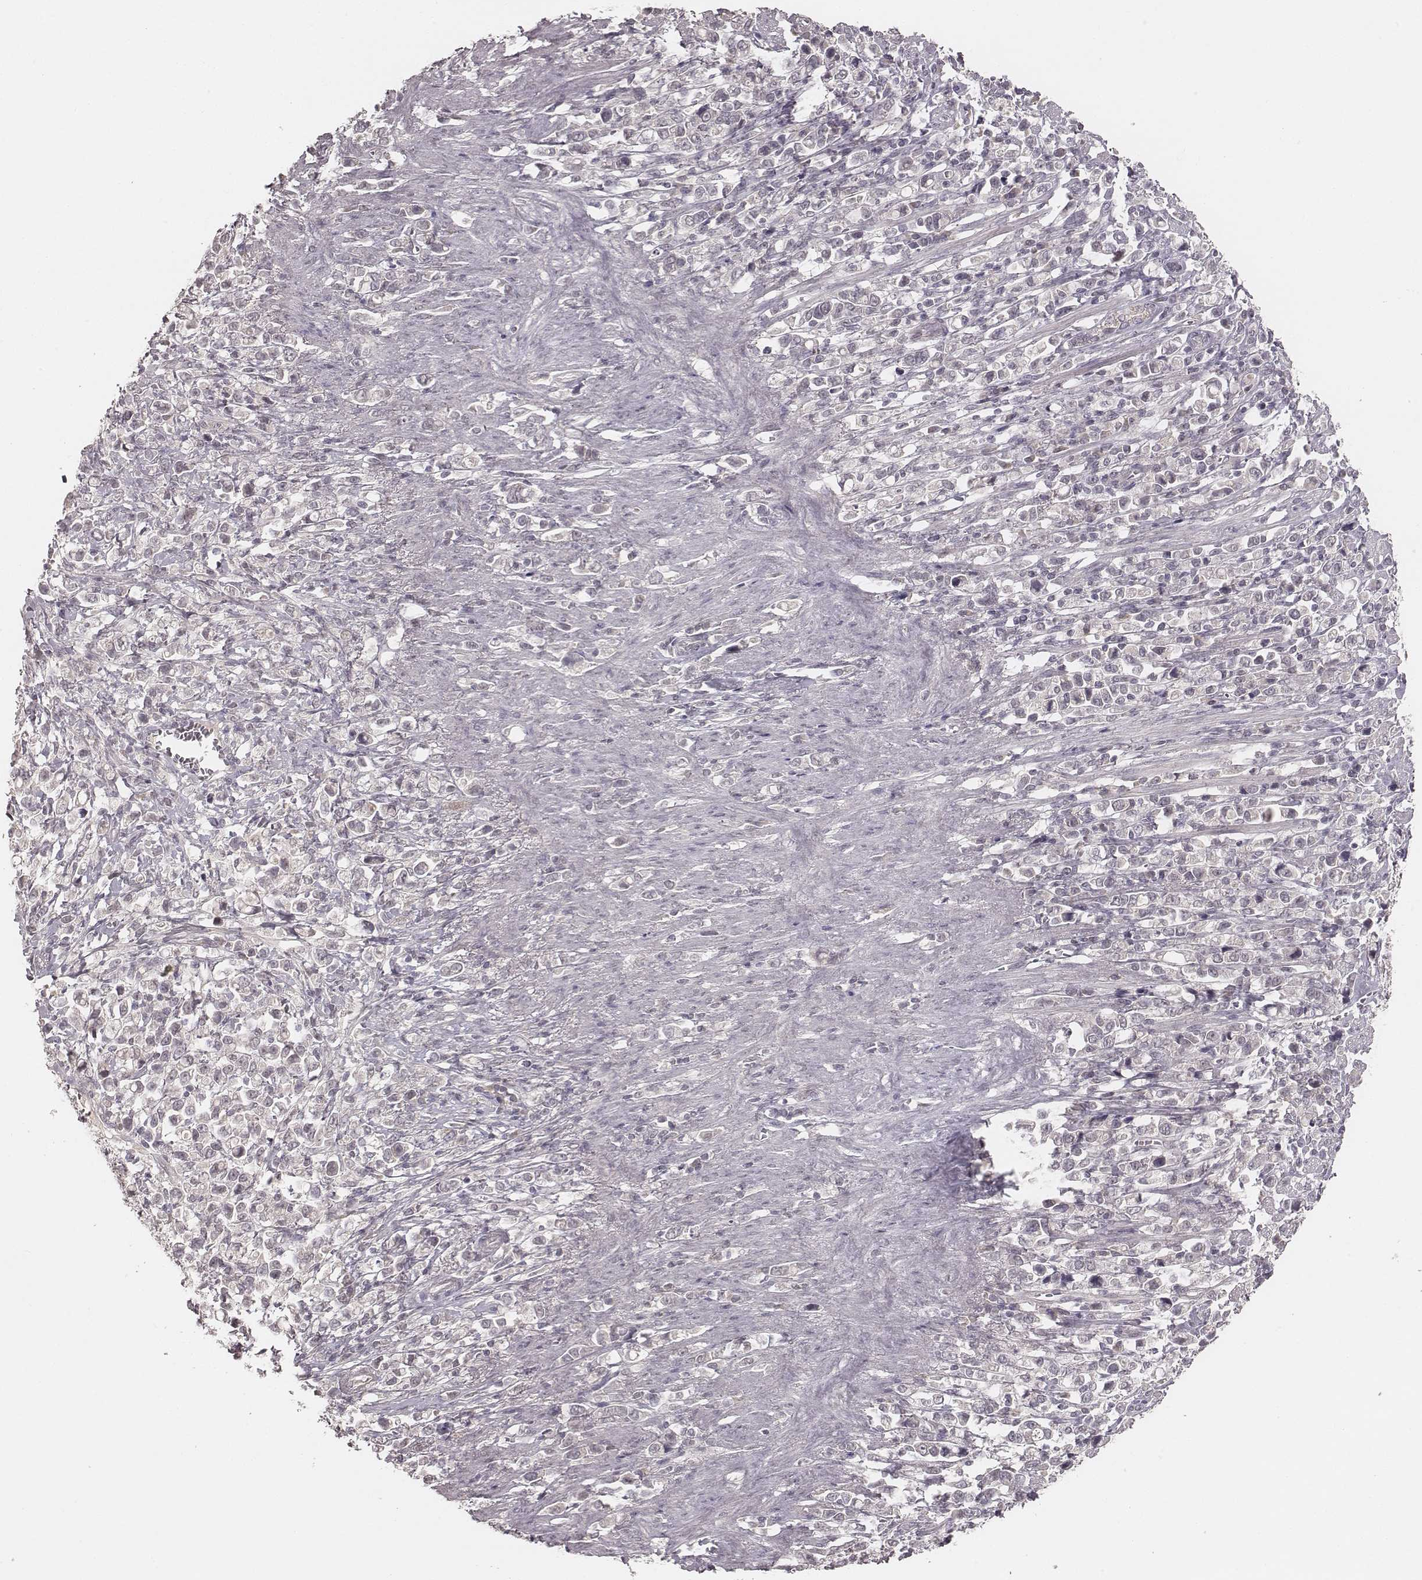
{"staining": {"intensity": "negative", "quantity": "none", "location": "none"}, "tissue": "stomach cancer", "cell_type": "Tumor cells", "image_type": "cancer", "snomed": [{"axis": "morphology", "description": "Adenocarcinoma, NOS"}, {"axis": "topography", "description": "Stomach"}], "caption": "Immunohistochemical staining of stomach adenocarcinoma demonstrates no significant staining in tumor cells. (Stains: DAB (3,3'-diaminobenzidine) IHC with hematoxylin counter stain, Microscopy: brightfield microscopy at high magnification).", "gene": "LY6K", "patient": {"sex": "male", "age": 63}}